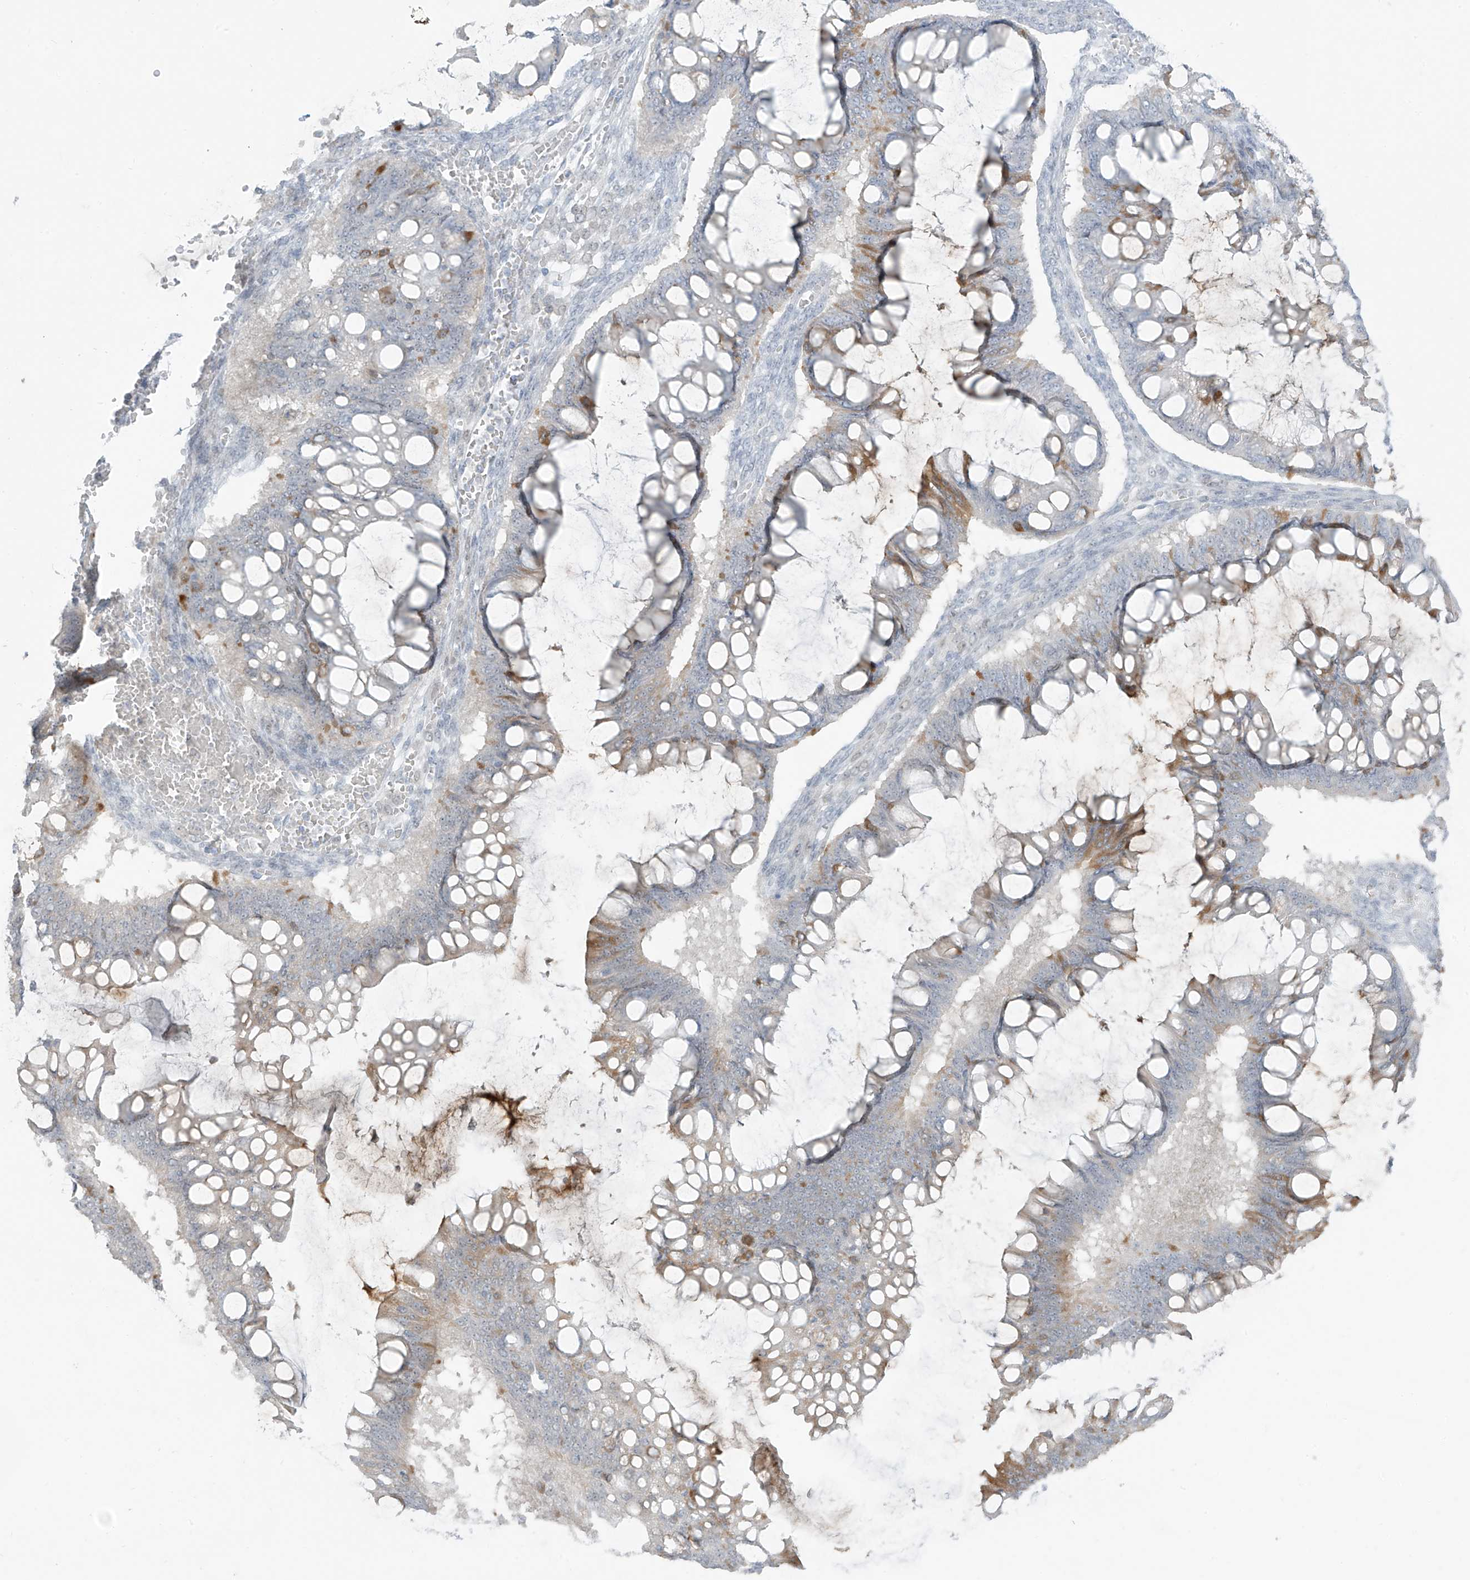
{"staining": {"intensity": "moderate", "quantity": "<25%", "location": "cytoplasmic/membranous"}, "tissue": "ovarian cancer", "cell_type": "Tumor cells", "image_type": "cancer", "snomed": [{"axis": "morphology", "description": "Cystadenocarcinoma, mucinous, NOS"}, {"axis": "topography", "description": "Ovary"}], "caption": "Protein staining by immunohistochemistry demonstrates moderate cytoplasmic/membranous positivity in about <25% of tumor cells in ovarian cancer (mucinous cystadenocarcinoma).", "gene": "PRDM6", "patient": {"sex": "female", "age": 73}}